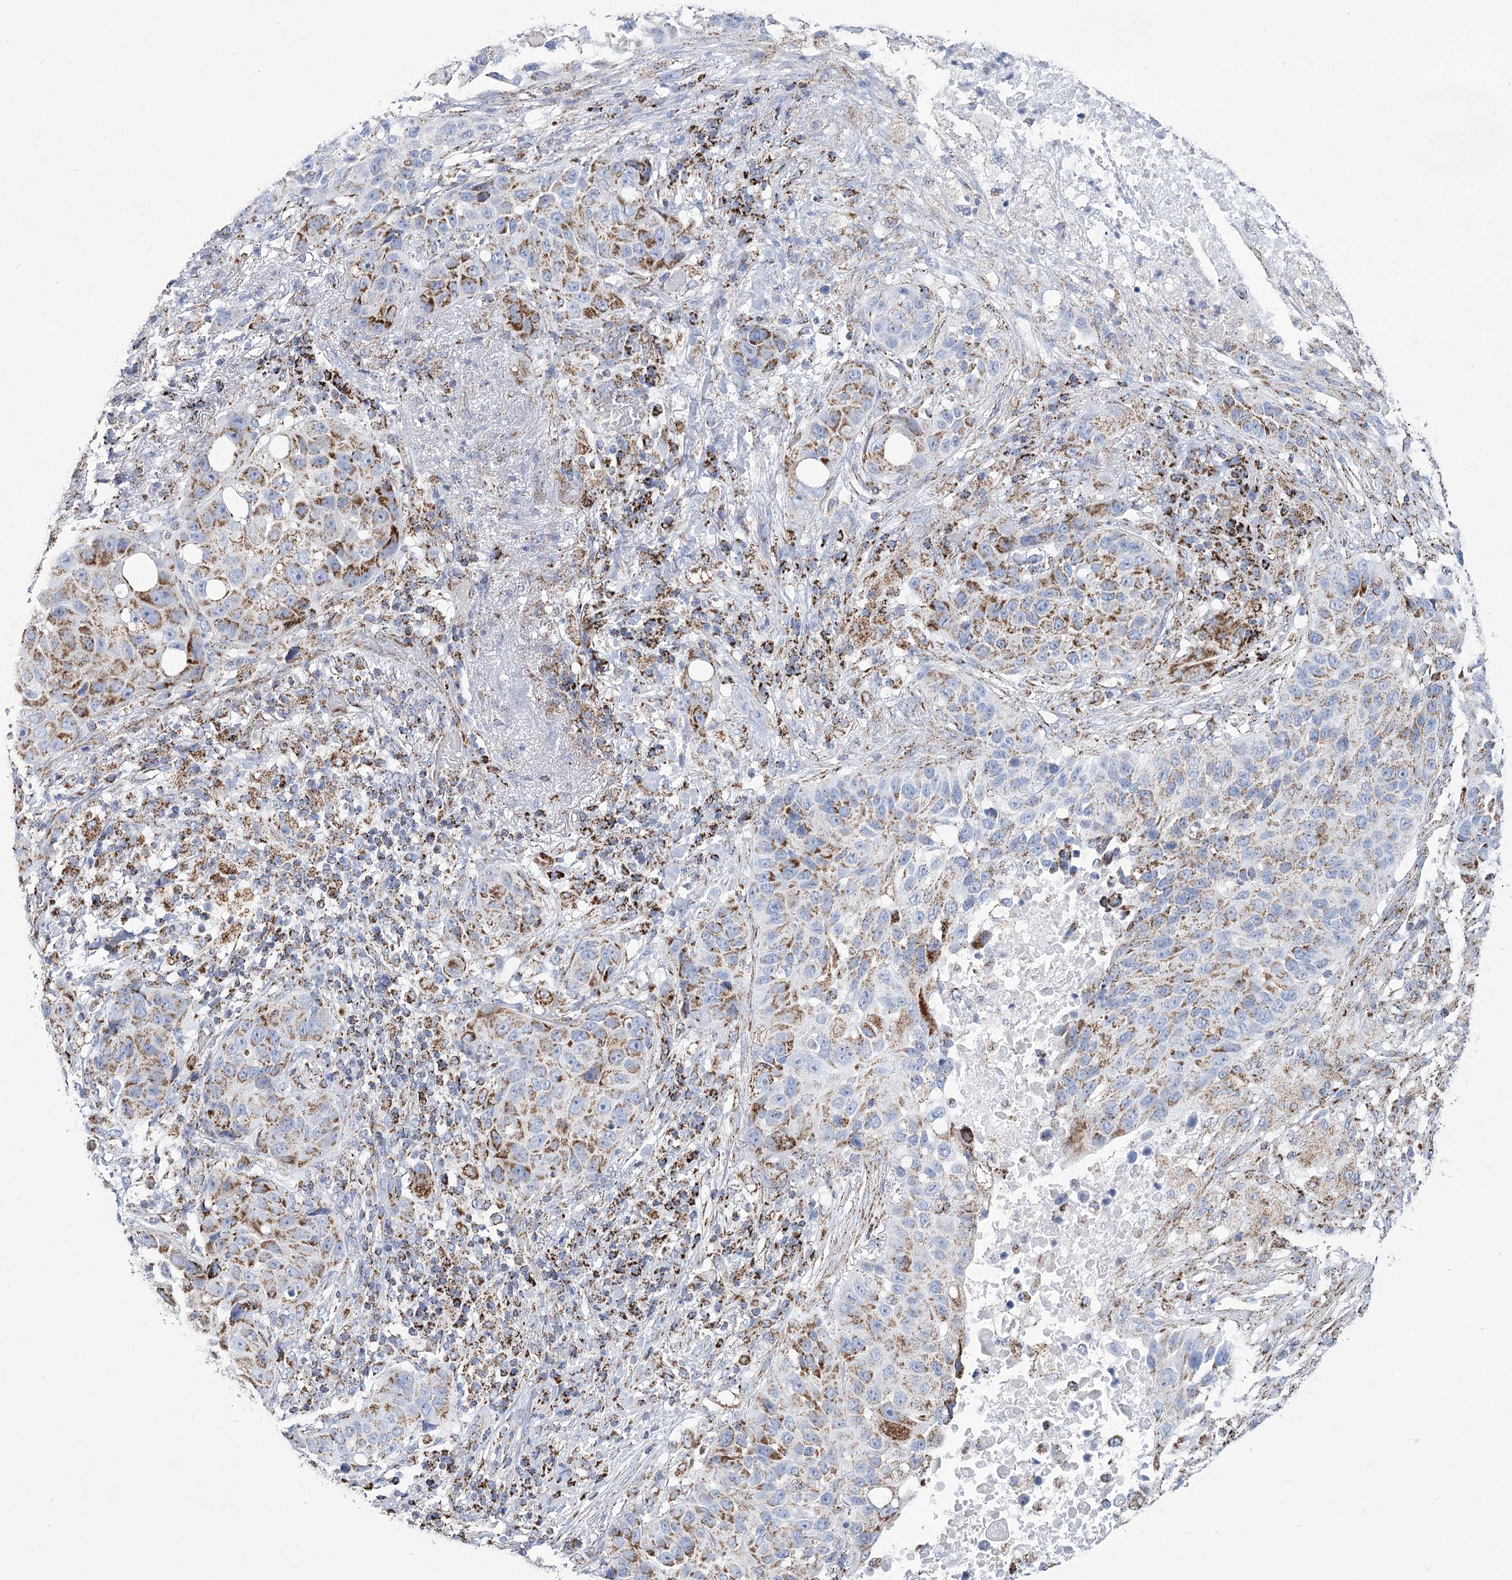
{"staining": {"intensity": "strong", "quantity": "25%-75%", "location": "cytoplasmic/membranous"}, "tissue": "lung cancer", "cell_type": "Tumor cells", "image_type": "cancer", "snomed": [{"axis": "morphology", "description": "Squamous cell carcinoma, NOS"}, {"axis": "topography", "description": "Lung"}], "caption": "Protein expression analysis of human squamous cell carcinoma (lung) reveals strong cytoplasmic/membranous positivity in about 25%-75% of tumor cells.", "gene": "PDHB", "patient": {"sex": "male", "age": 57}}